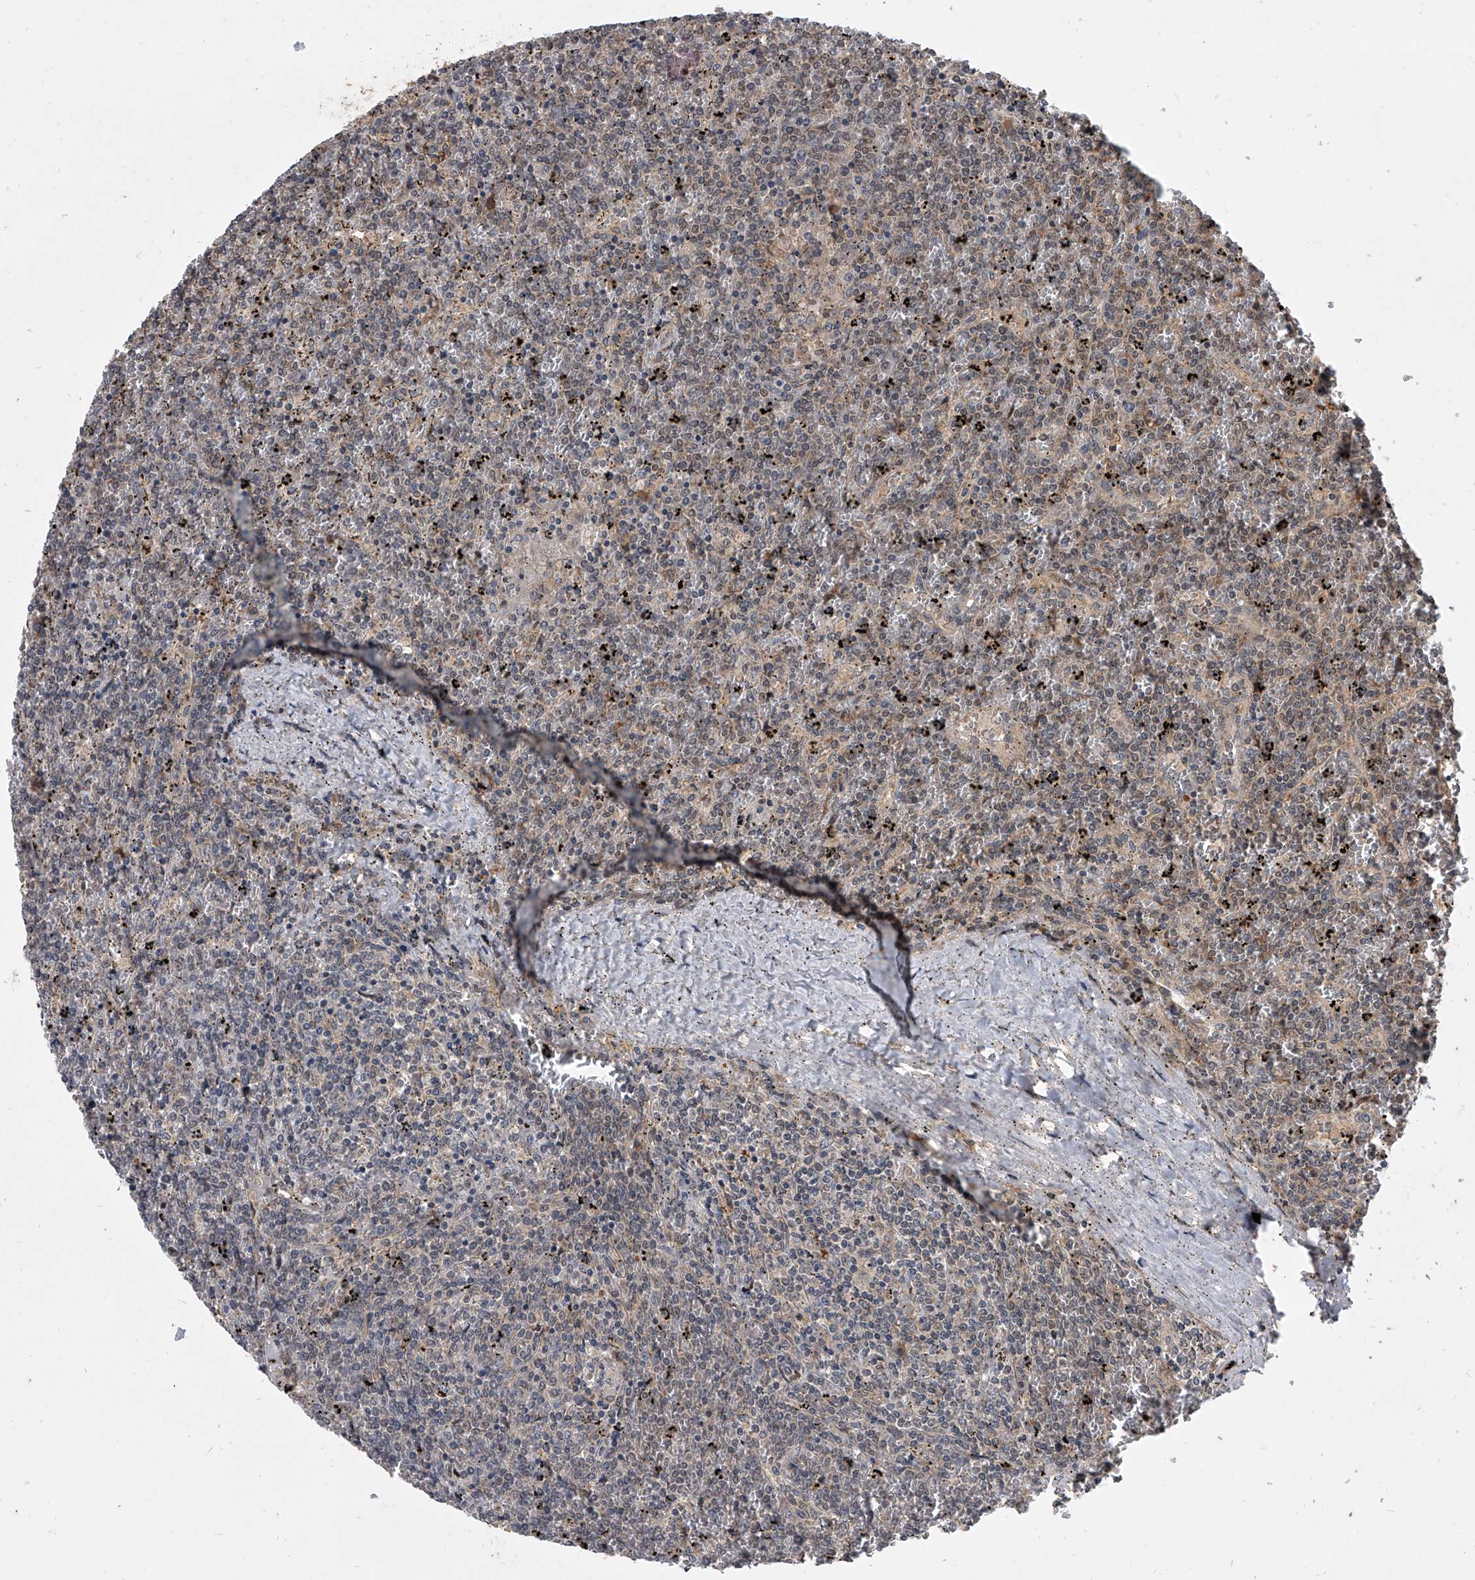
{"staining": {"intensity": "negative", "quantity": "none", "location": "none"}, "tissue": "lymphoma", "cell_type": "Tumor cells", "image_type": "cancer", "snomed": [{"axis": "morphology", "description": "Malignant lymphoma, non-Hodgkin's type, Low grade"}, {"axis": "topography", "description": "Spleen"}], "caption": "Immunohistochemistry of human lymphoma shows no staining in tumor cells.", "gene": "GEMIN8", "patient": {"sex": "female", "age": 19}}